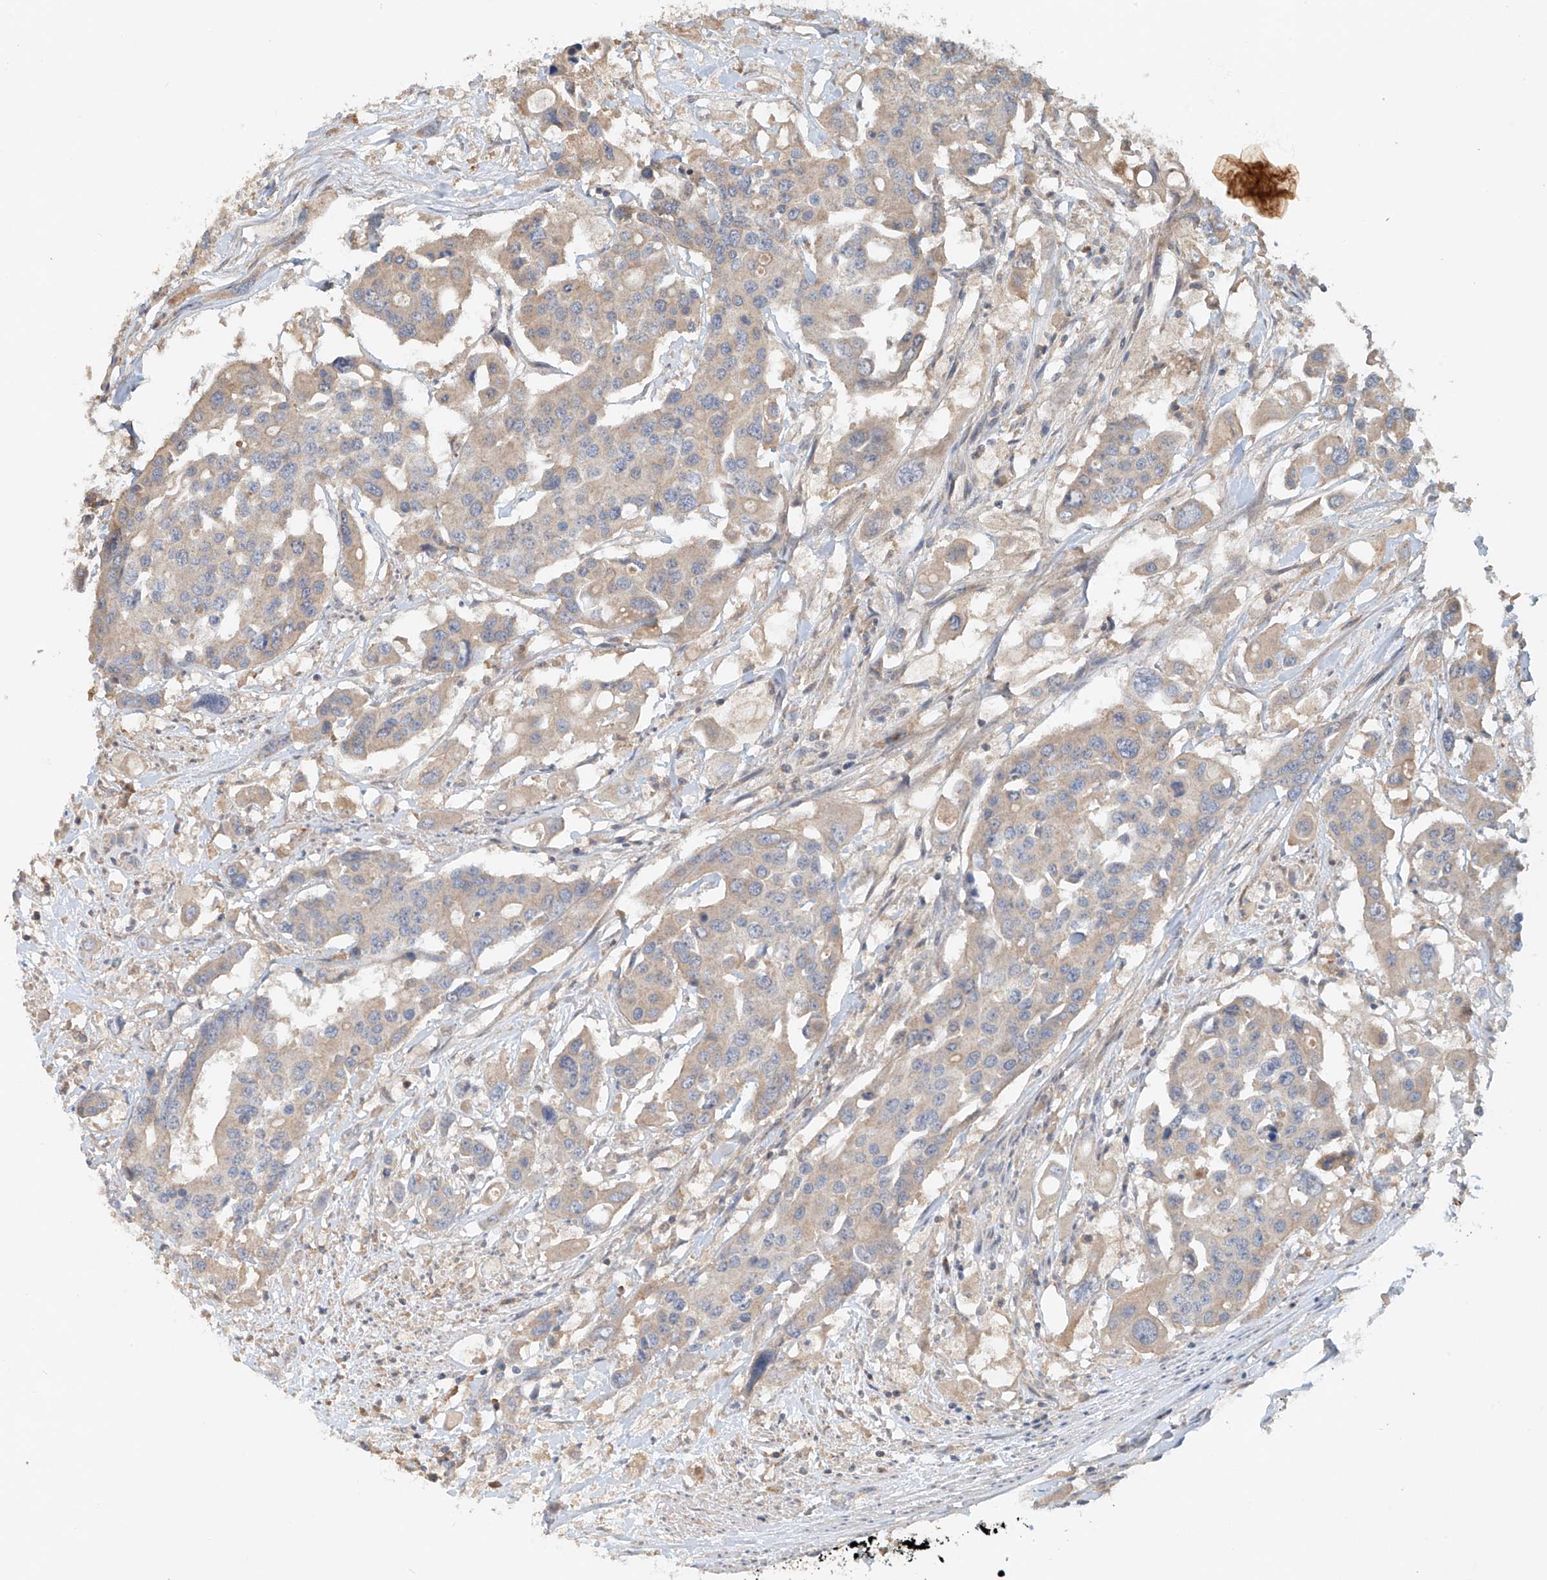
{"staining": {"intensity": "negative", "quantity": "none", "location": "none"}, "tissue": "colorectal cancer", "cell_type": "Tumor cells", "image_type": "cancer", "snomed": [{"axis": "morphology", "description": "Adenocarcinoma, NOS"}, {"axis": "topography", "description": "Colon"}], "caption": "IHC photomicrograph of neoplastic tissue: colorectal cancer (adenocarcinoma) stained with DAB exhibits no significant protein staining in tumor cells.", "gene": "GNB1L", "patient": {"sex": "male", "age": 77}}